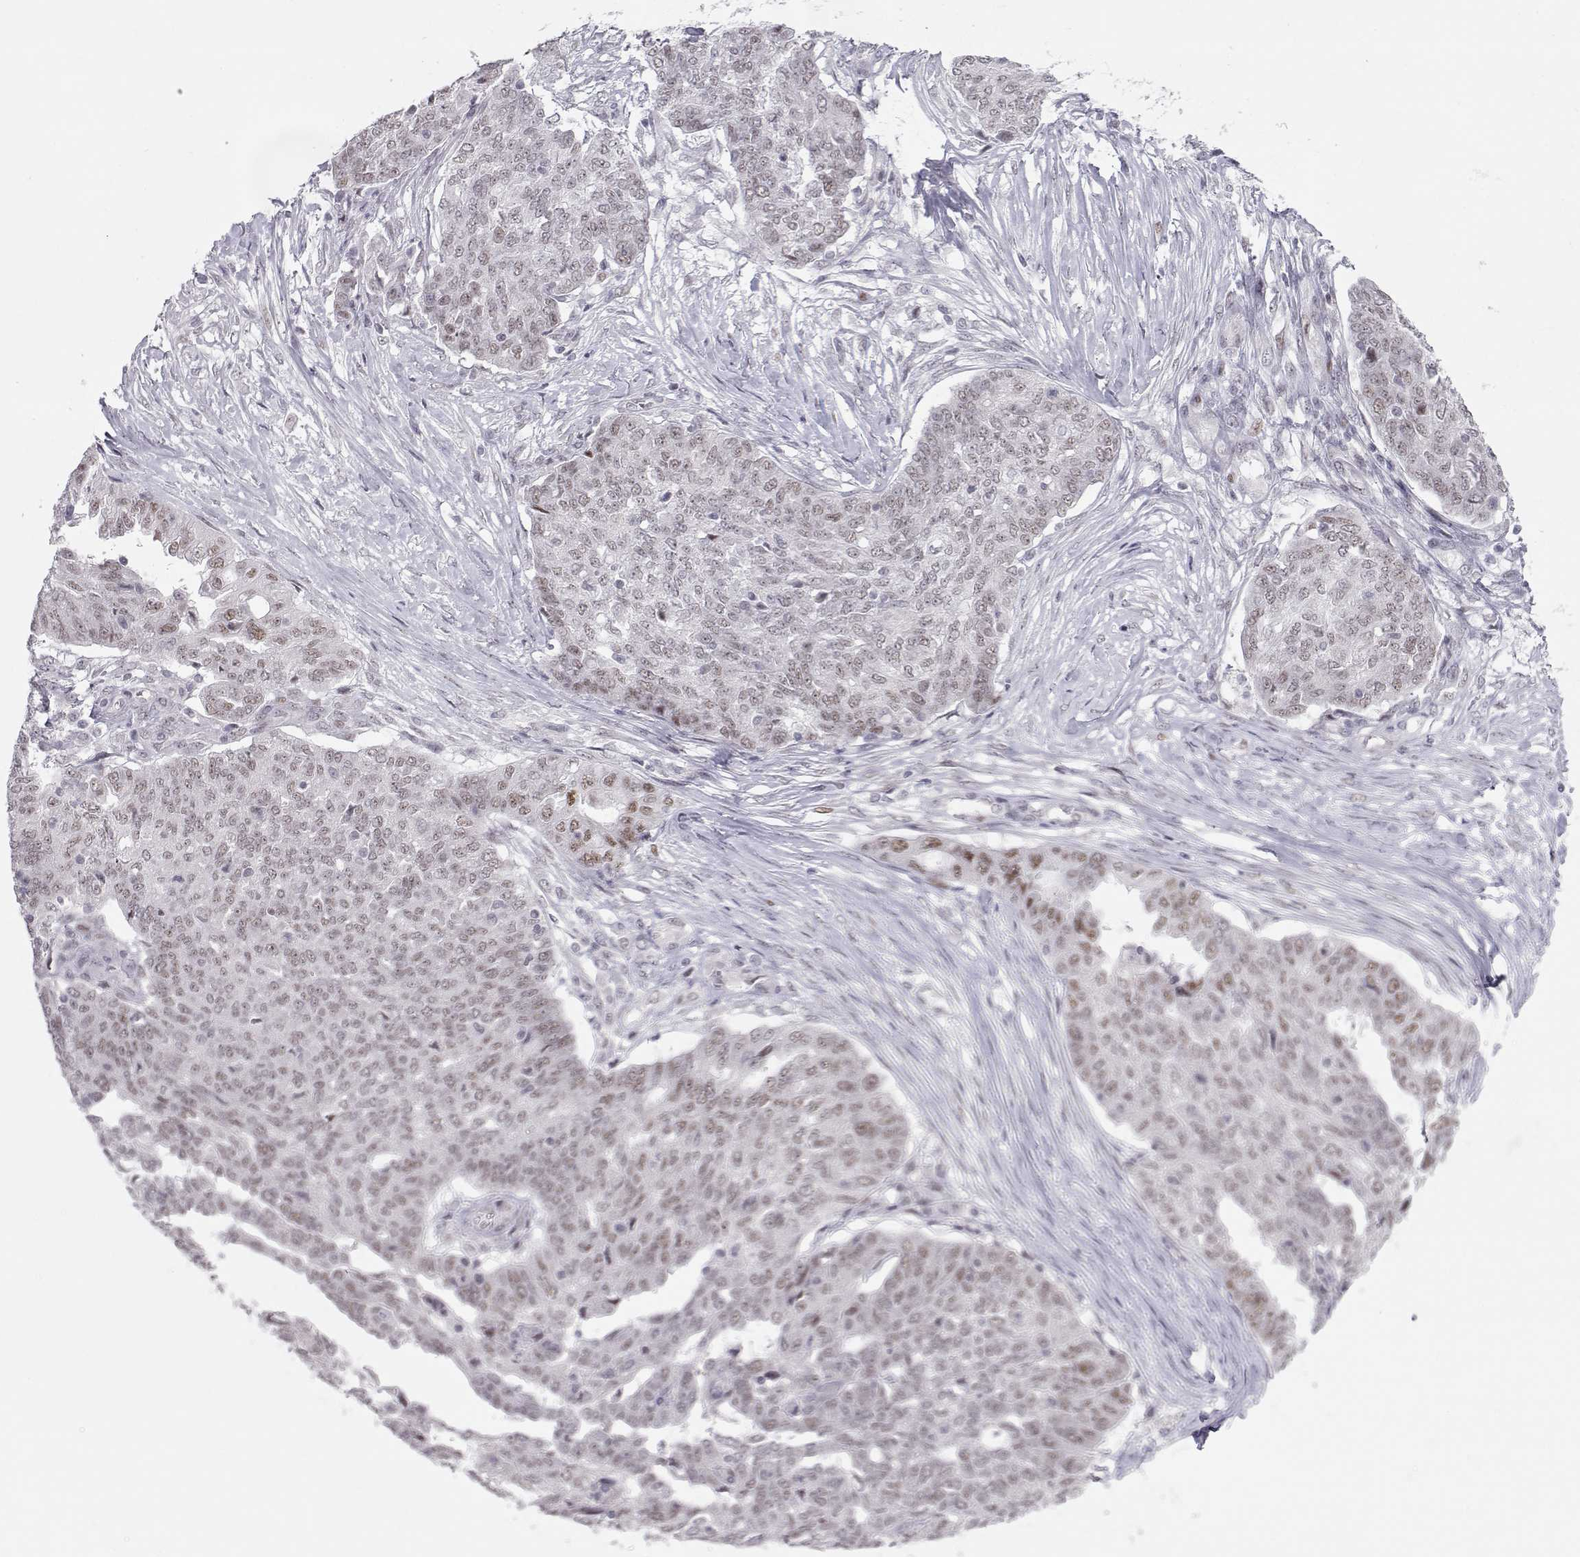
{"staining": {"intensity": "weak", "quantity": "<25%", "location": "nuclear"}, "tissue": "ovarian cancer", "cell_type": "Tumor cells", "image_type": "cancer", "snomed": [{"axis": "morphology", "description": "Cystadenocarcinoma, serous, NOS"}, {"axis": "topography", "description": "Ovary"}], "caption": "The photomicrograph exhibits no significant positivity in tumor cells of serous cystadenocarcinoma (ovarian).", "gene": "SIX6", "patient": {"sex": "female", "age": 67}}